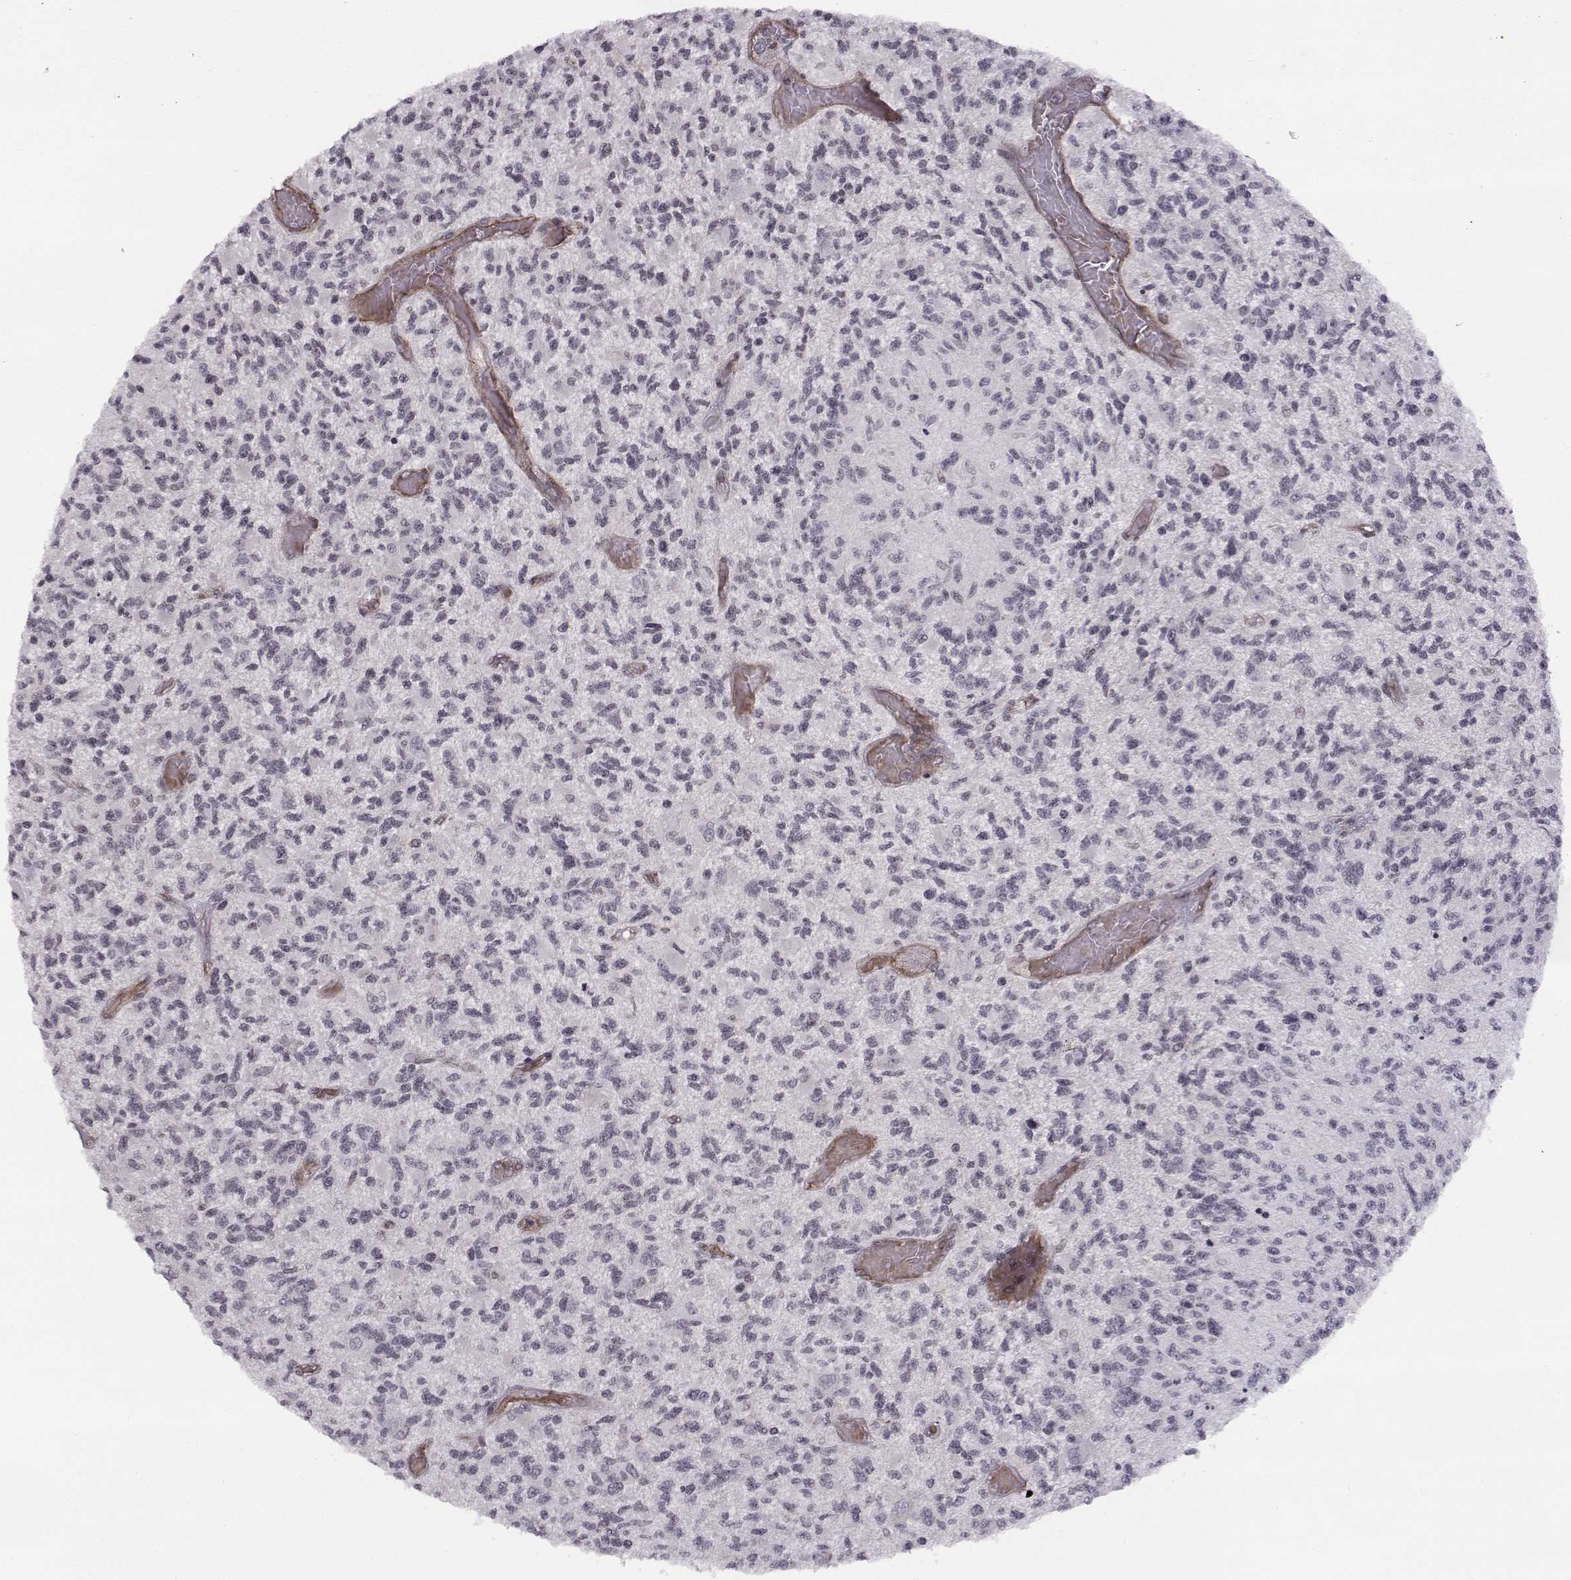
{"staining": {"intensity": "negative", "quantity": "none", "location": "none"}, "tissue": "glioma", "cell_type": "Tumor cells", "image_type": "cancer", "snomed": [{"axis": "morphology", "description": "Glioma, malignant, High grade"}, {"axis": "topography", "description": "Brain"}], "caption": "Human malignant high-grade glioma stained for a protein using immunohistochemistry (IHC) shows no expression in tumor cells.", "gene": "KIF13B", "patient": {"sex": "female", "age": 63}}